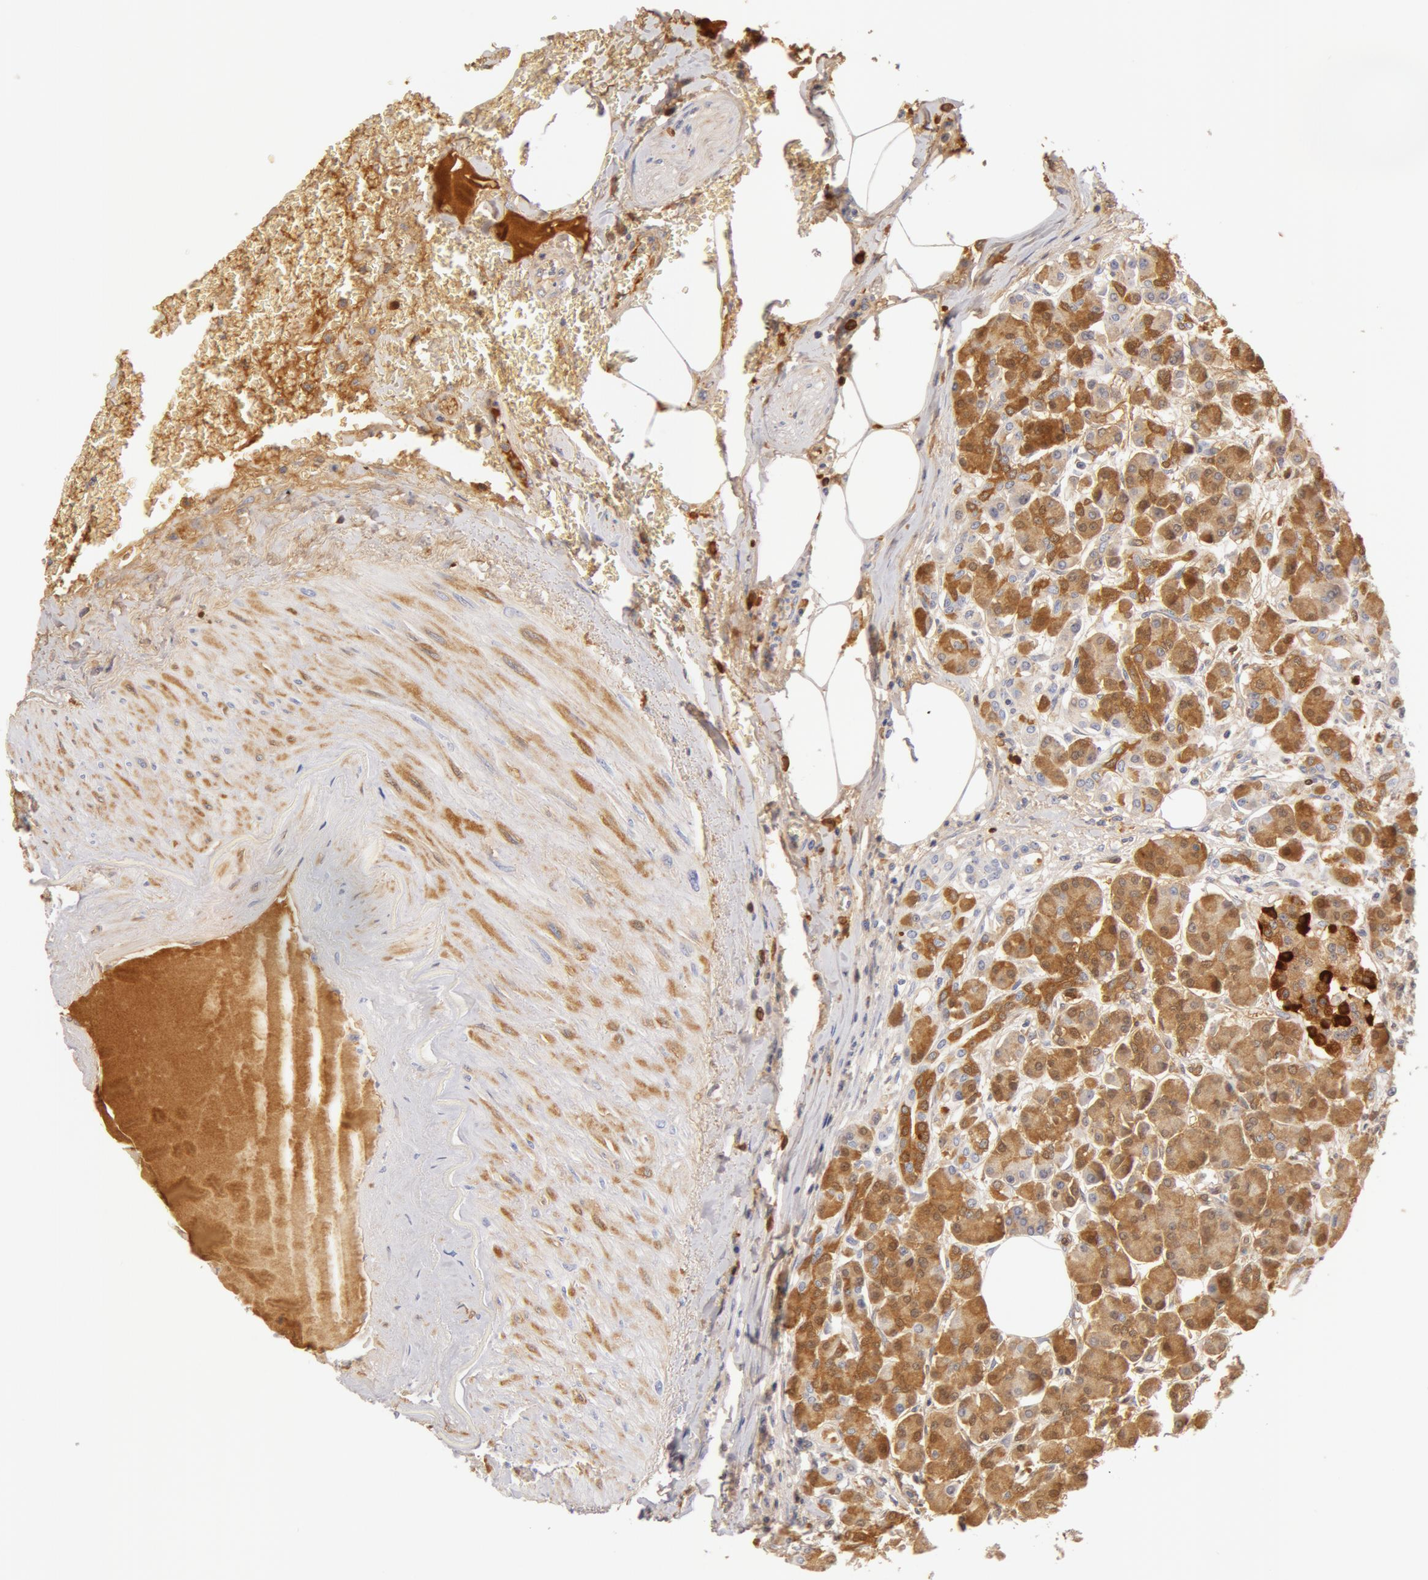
{"staining": {"intensity": "moderate", "quantity": ">75%", "location": "cytoplasmic/membranous"}, "tissue": "pancreas", "cell_type": "Exocrine glandular cells", "image_type": "normal", "snomed": [{"axis": "morphology", "description": "Normal tissue, NOS"}, {"axis": "topography", "description": "Pancreas"}], "caption": "Immunohistochemical staining of normal human pancreas shows moderate cytoplasmic/membranous protein expression in approximately >75% of exocrine glandular cells.", "gene": "GC", "patient": {"sex": "female", "age": 73}}